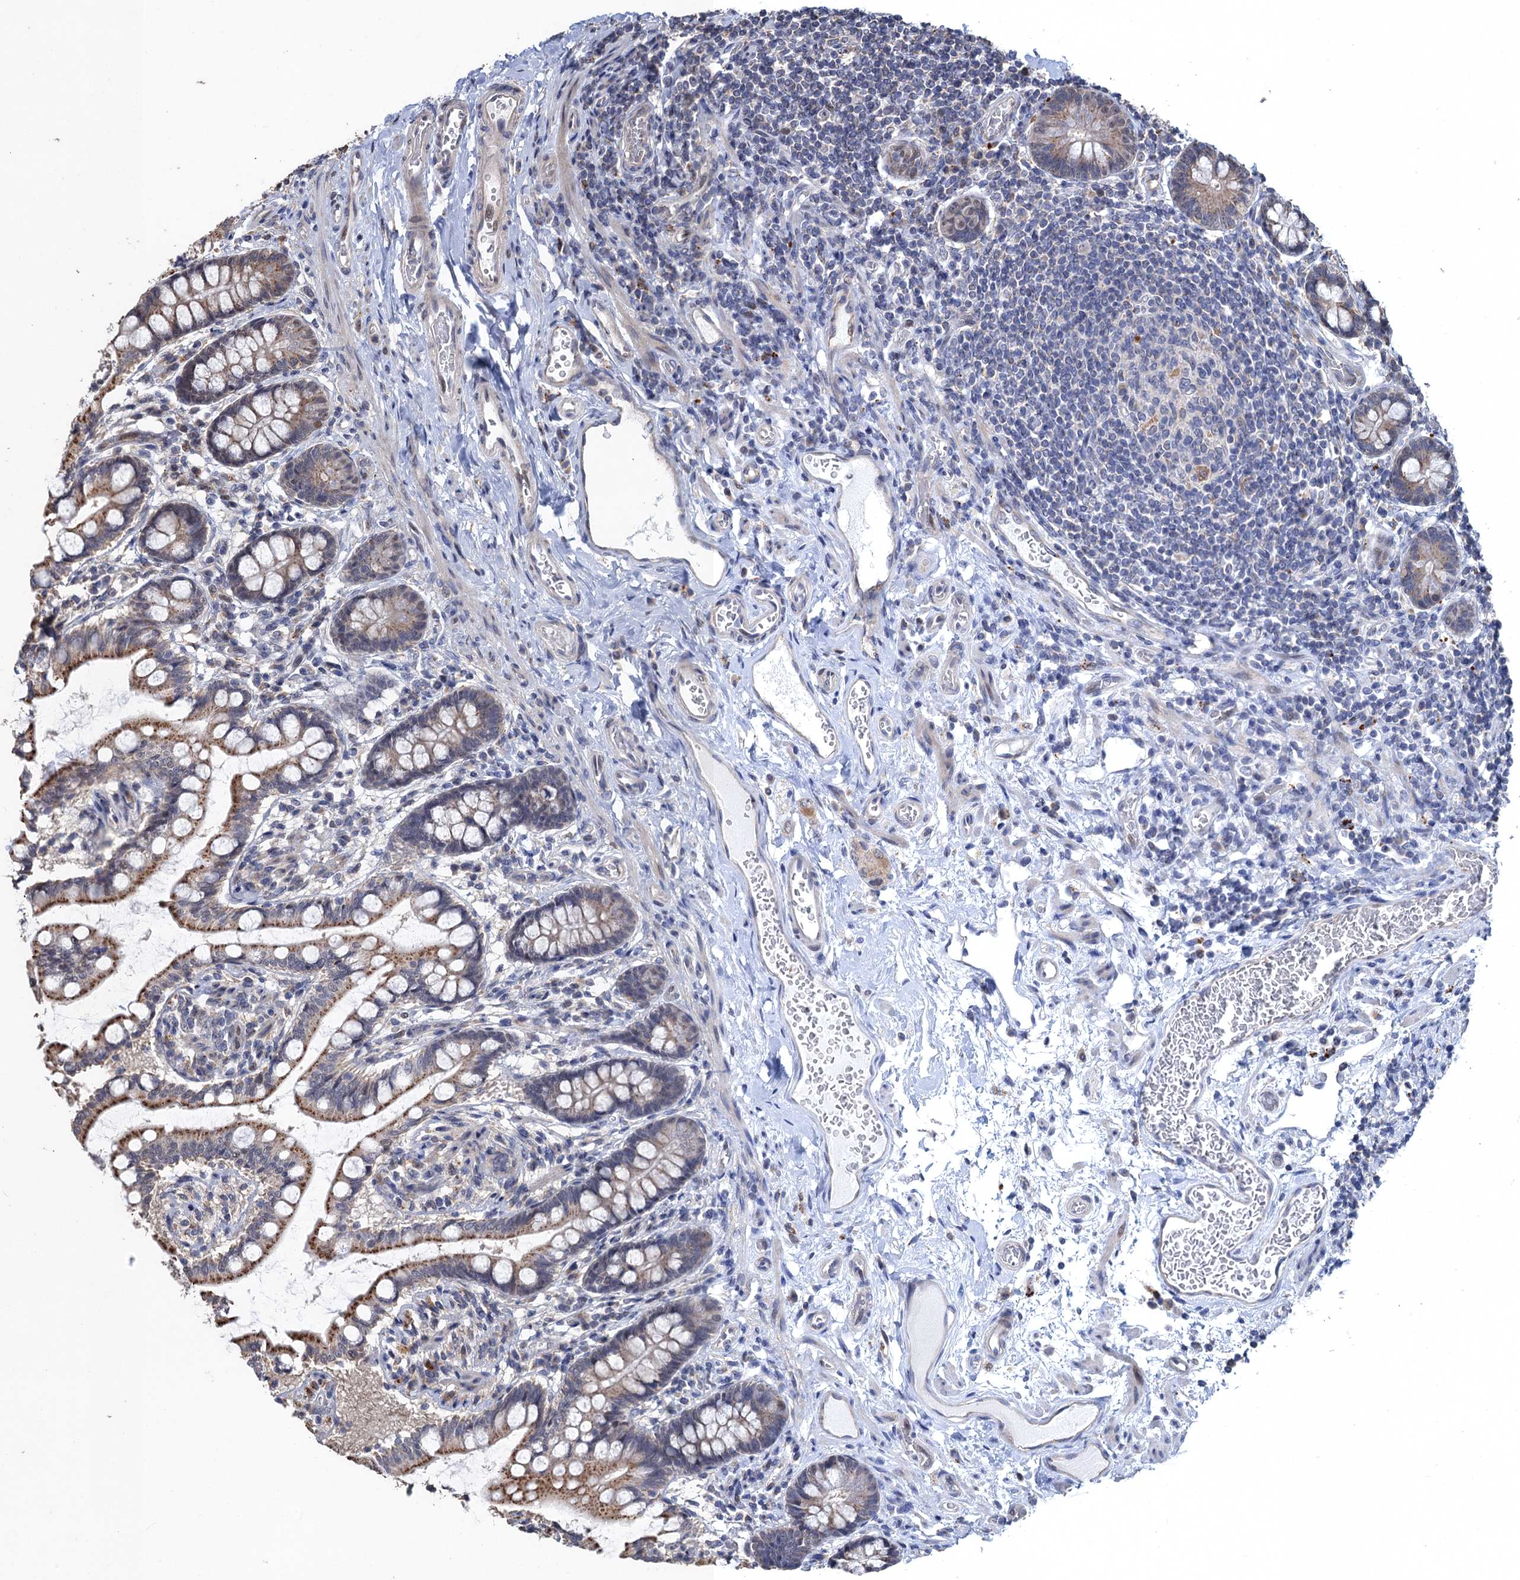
{"staining": {"intensity": "moderate", "quantity": ">75%", "location": "cytoplasmic/membranous"}, "tissue": "small intestine", "cell_type": "Glandular cells", "image_type": "normal", "snomed": [{"axis": "morphology", "description": "Normal tissue, NOS"}, {"axis": "topography", "description": "Small intestine"}], "caption": "Protein analysis of benign small intestine exhibits moderate cytoplasmic/membranous positivity in approximately >75% of glandular cells.", "gene": "BMERB1", "patient": {"sex": "male", "age": 52}}